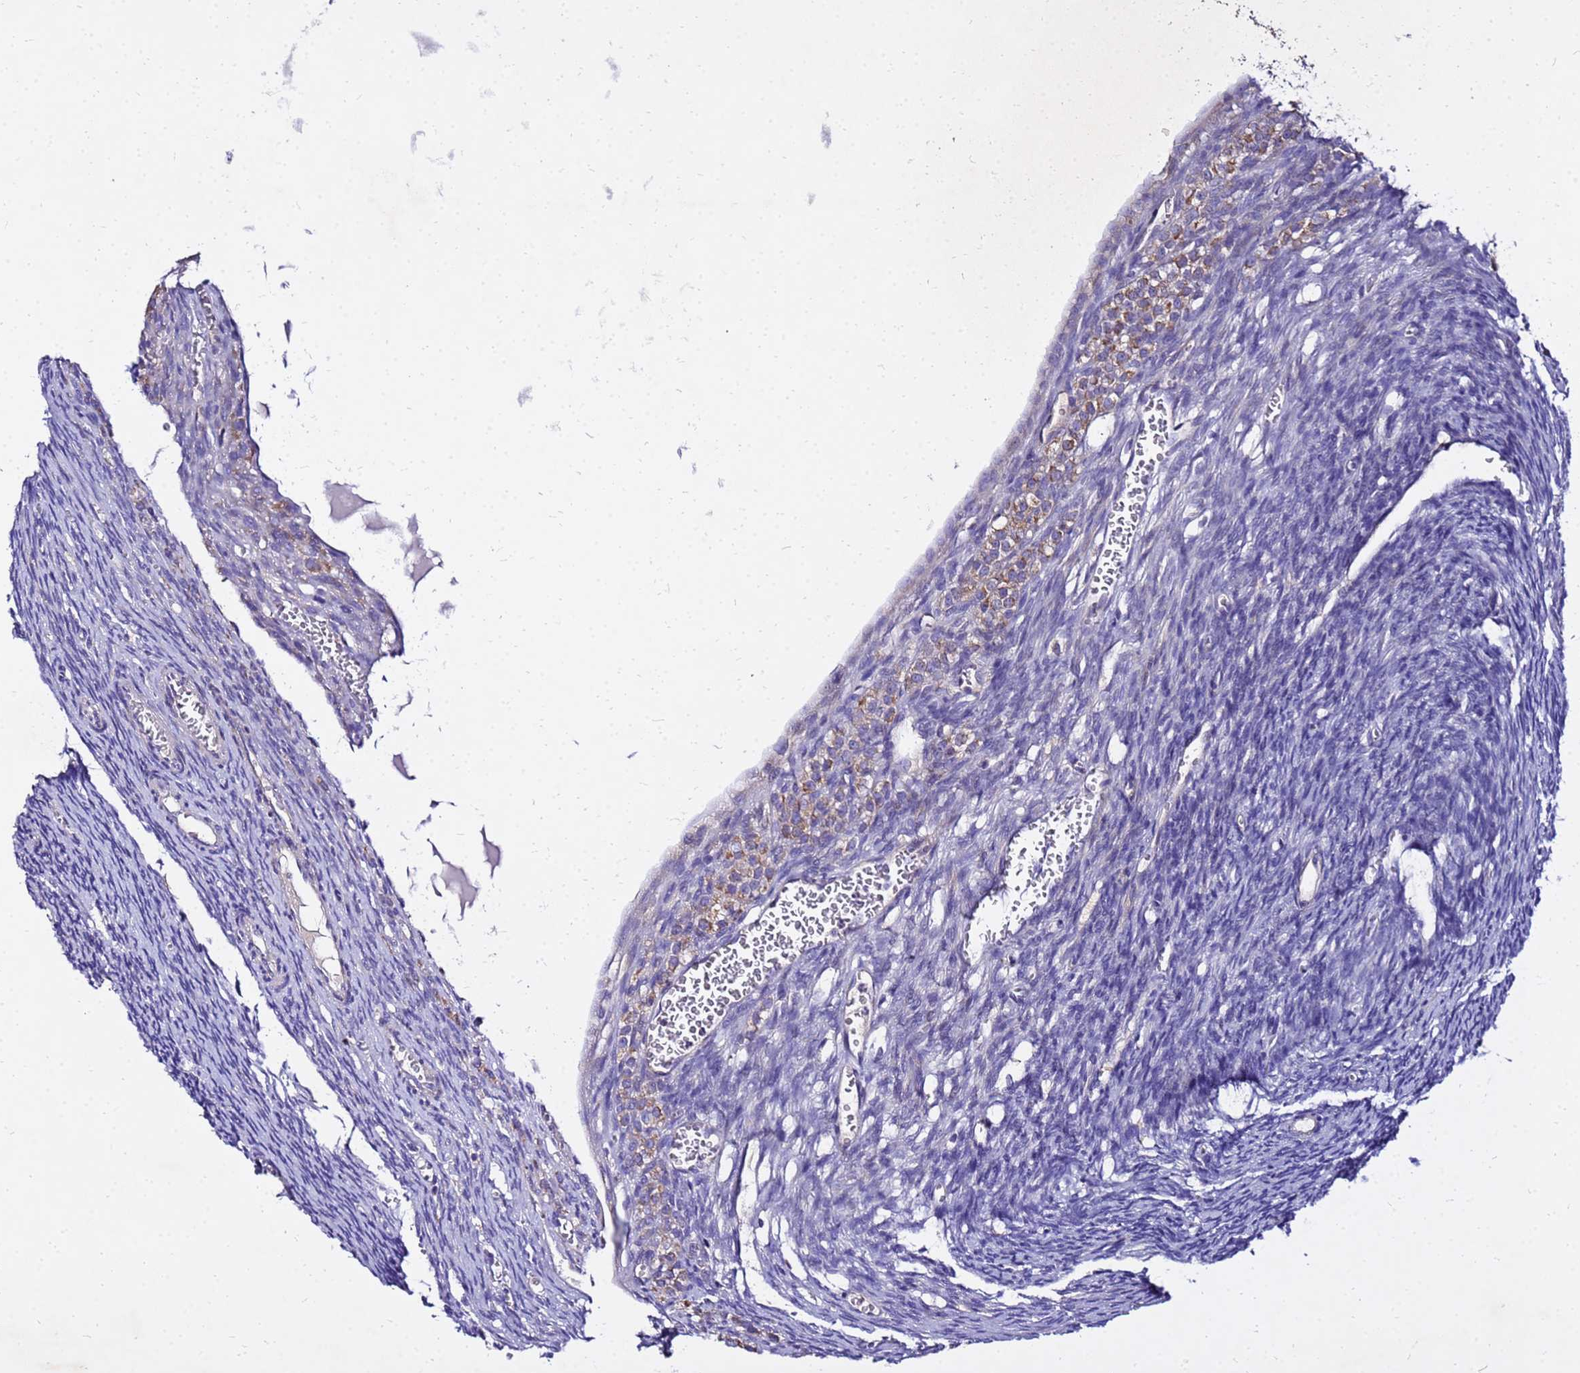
{"staining": {"intensity": "negative", "quantity": "none", "location": "none"}, "tissue": "ovary", "cell_type": "Ovarian stroma cells", "image_type": "normal", "snomed": [{"axis": "morphology", "description": "Normal tissue, NOS"}, {"axis": "topography", "description": "Ovary"}], "caption": "DAB immunohistochemical staining of benign ovary exhibits no significant staining in ovarian stroma cells.", "gene": "COX14", "patient": {"sex": "female", "age": 39}}